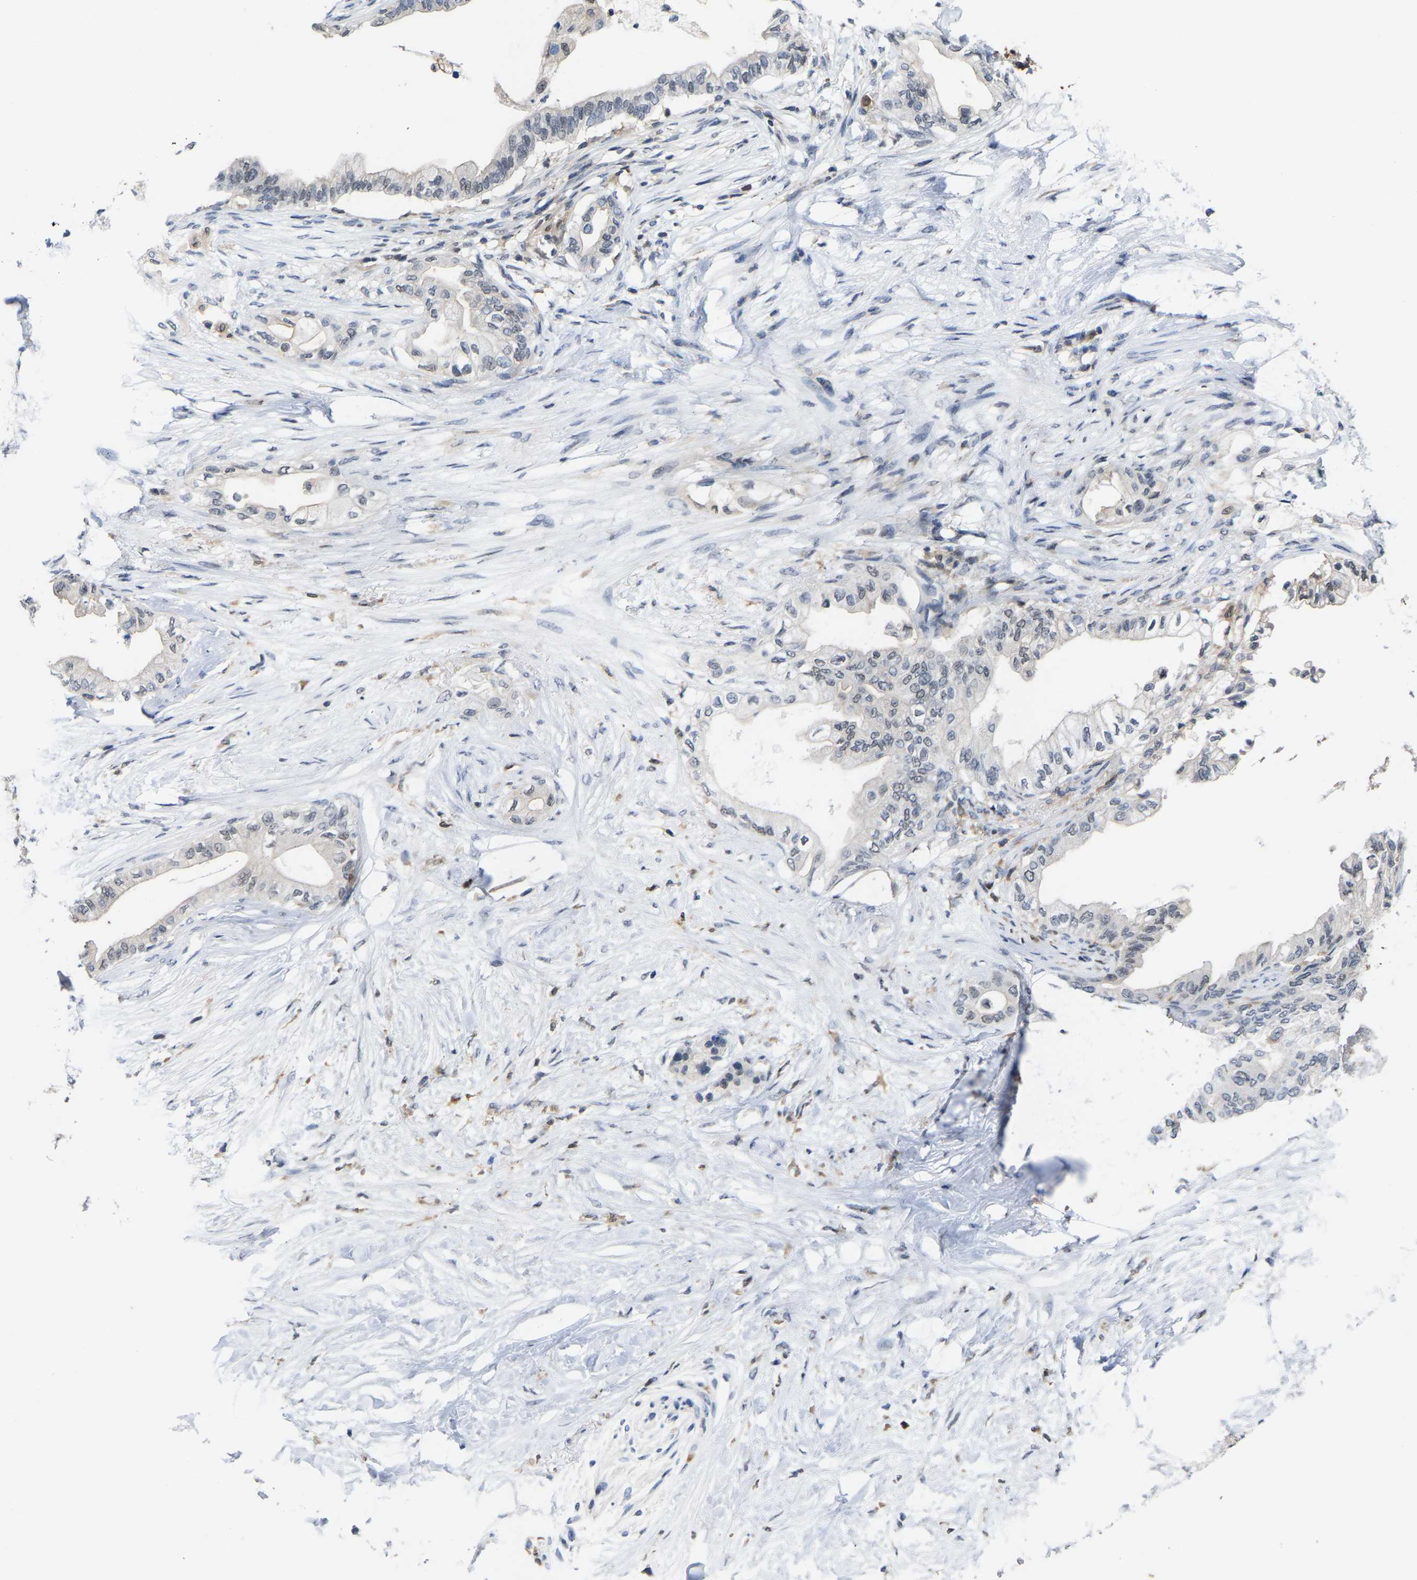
{"staining": {"intensity": "negative", "quantity": "none", "location": "none"}, "tissue": "pancreatic cancer", "cell_type": "Tumor cells", "image_type": "cancer", "snomed": [{"axis": "morphology", "description": "Normal tissue, NOS"}, {"axis": "morphology", "description": "Adenocarcinoma, NOS"}, {"axis": "topography", "description": "Pancreas"}, {"axis": "topography", "description": "Duodenum"}], "caption": "Pancreatic adenocarcinoma was stained to show a protein in brown. There is no significant expression in tumor cells.", "gene": "FGD3", "patient": {"sex": "female", "age": 60}}